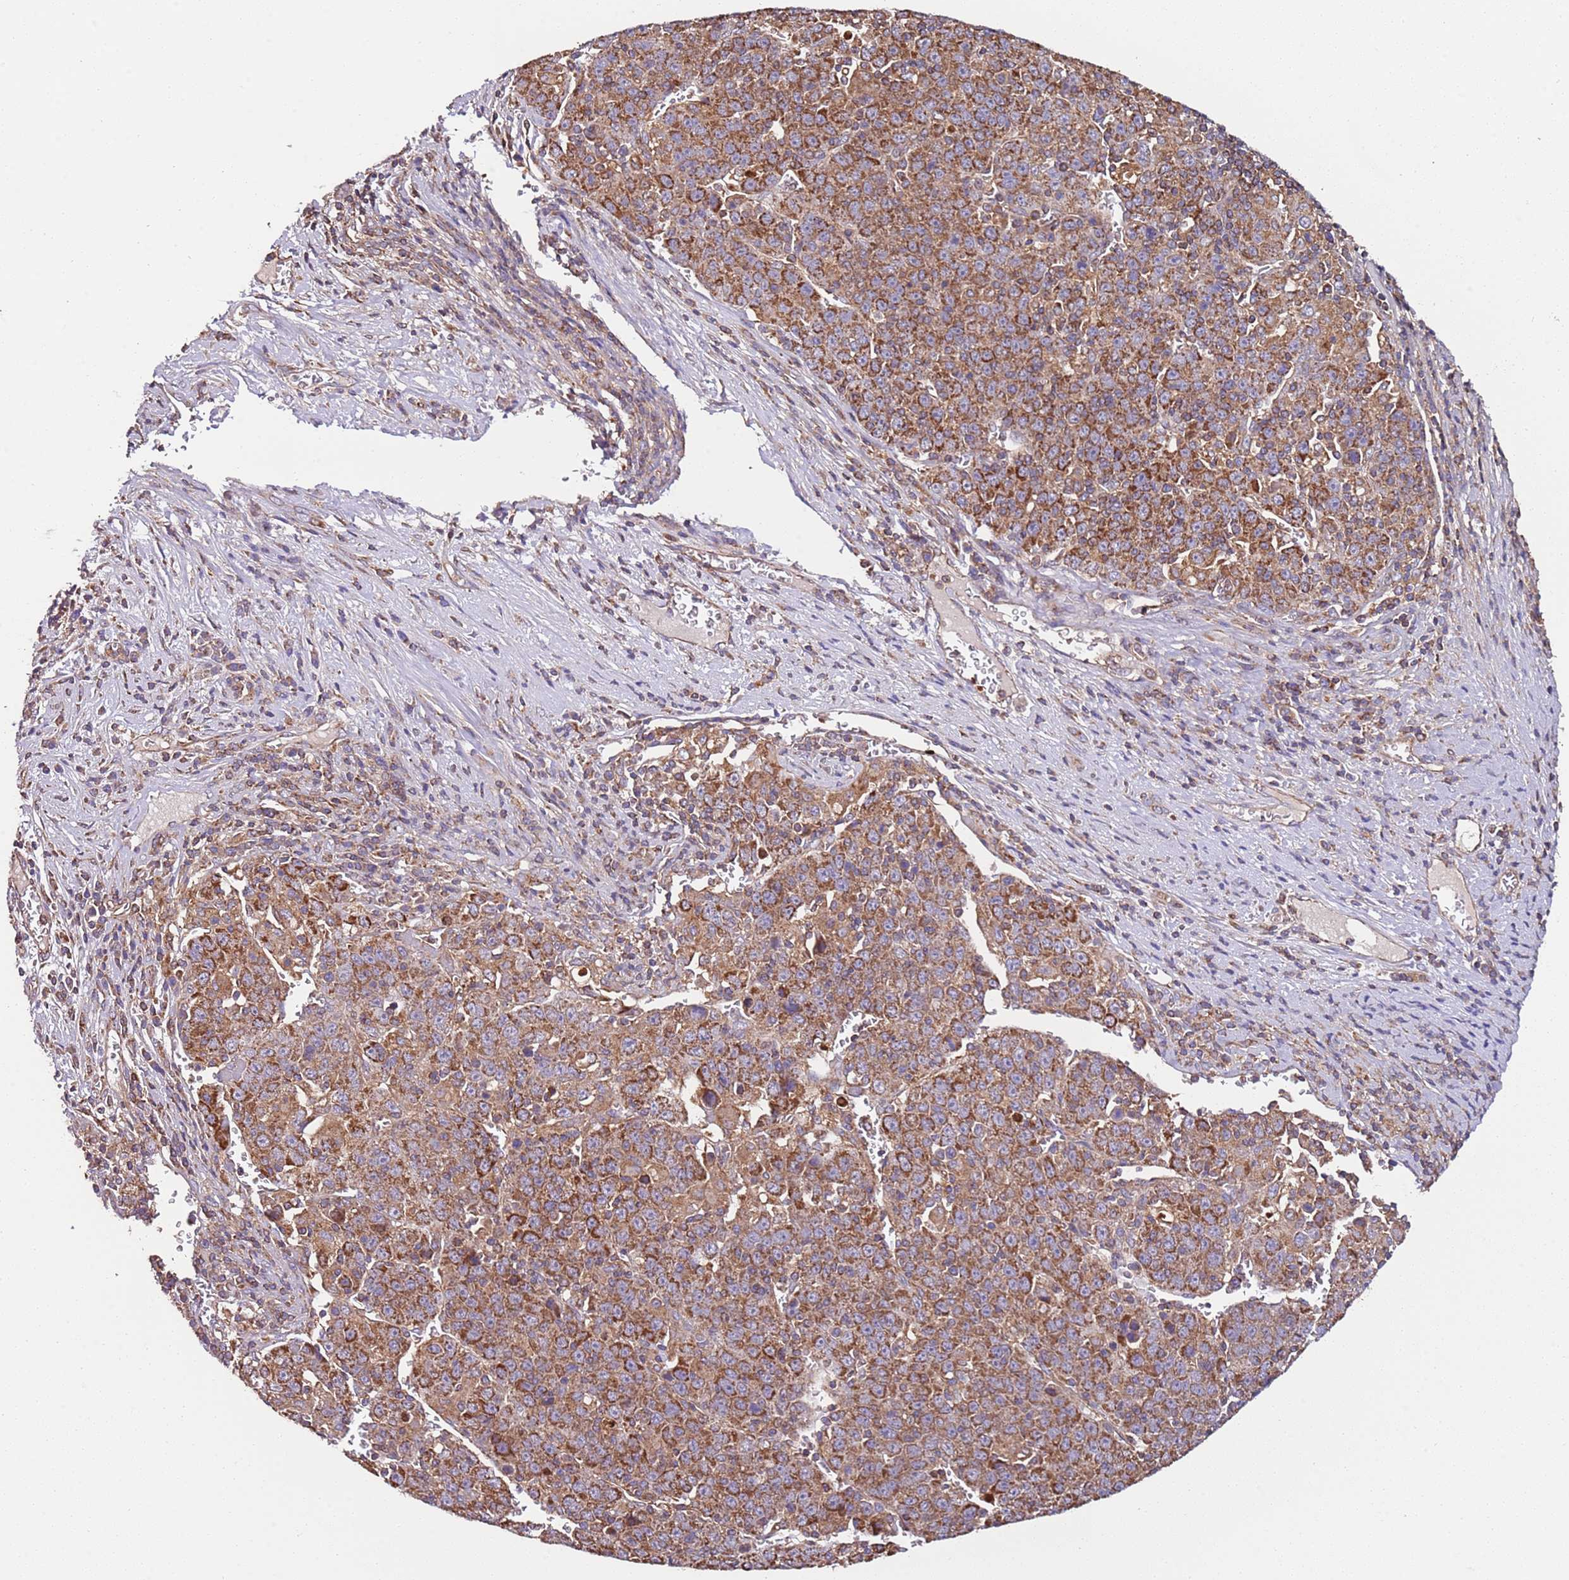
{"staining": {"intensity": "moderate", "quantity": ">75%", "location": "cytoplasmic/membranous"}, "tissue": "liver cancer", "cell_type": "Tumor cells", "image_type": "cancer", "snomed": [{"axis": "morphology", "description": "Carcinoma, Hepatocellular, NOS"}, {"axis": "topography", "description": "Liver"}], "caption": "Immunohistochemical staining of liver cancer (hepatocellular carcinoma) exhibits moderate cytoplasmic/membranous protein expression in approximately >75% of tumor cells. Using DAB (3,3'-diaminobenzidine) (brown) and hematoxylin (blue) stains, captured at high magnification using brightfield microscopy.", "gene": "RMND5A", "patient": {"sex": "female", "age": 53}}